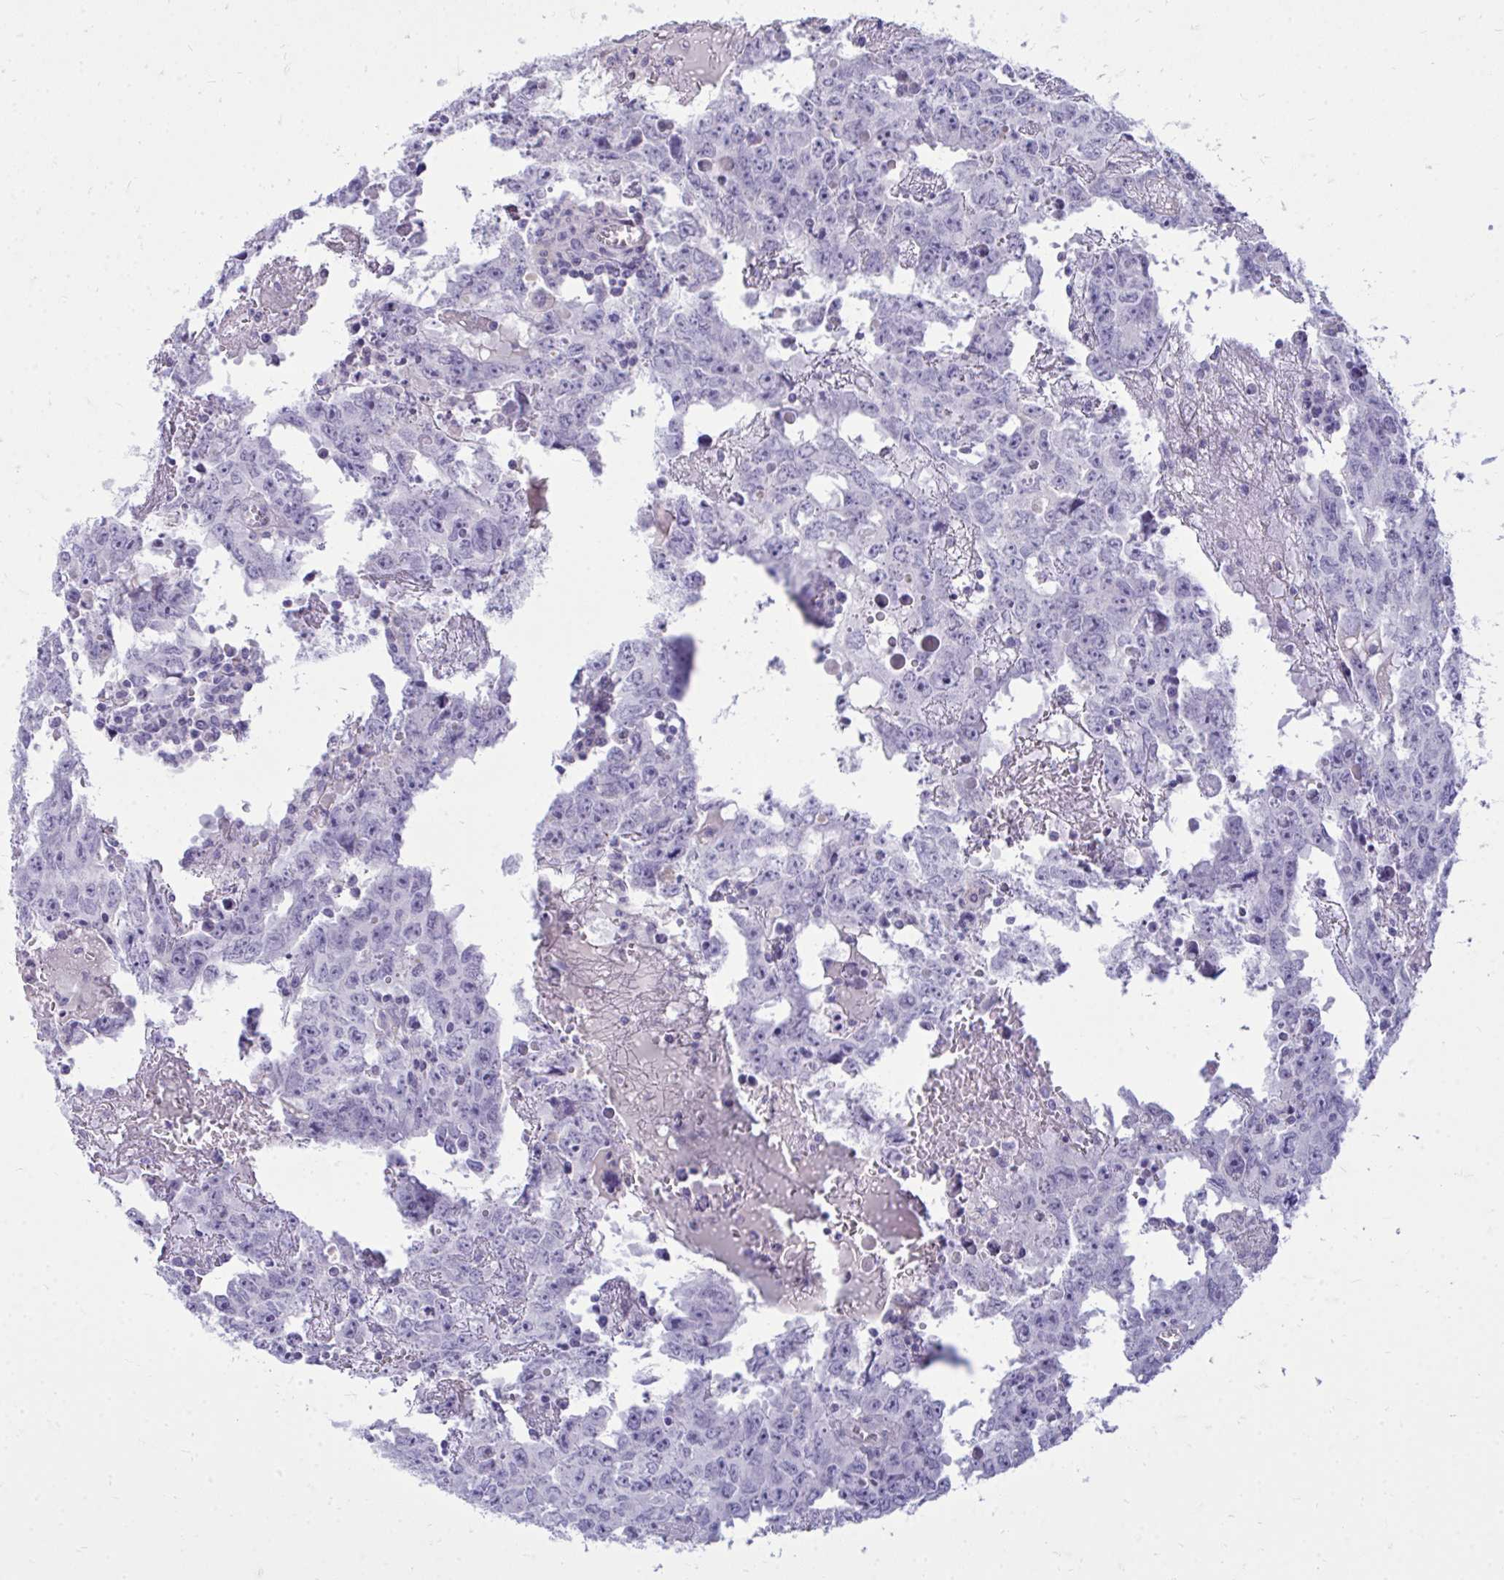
{"staining": {"intensity": "negative", "quantity": "none", "location": "none"}, "tissue": "testis cancer", "cell_type": "Tumor cells", "image_type": "cancer", "snomed": [{"axis": "morphology", "description": "Carcinoma, Embryonal, NOS"}, {"axis": "topography", "description": "Testis"}], "caption": "This image is of embryonal carcinoma (testis) stained with IHC to label a protein in brown with the nuclei are counter-stained blue. There is no expression in tumor cells.", "gene": "FABP3", "patient": {"sex": "male", "age": 22}}